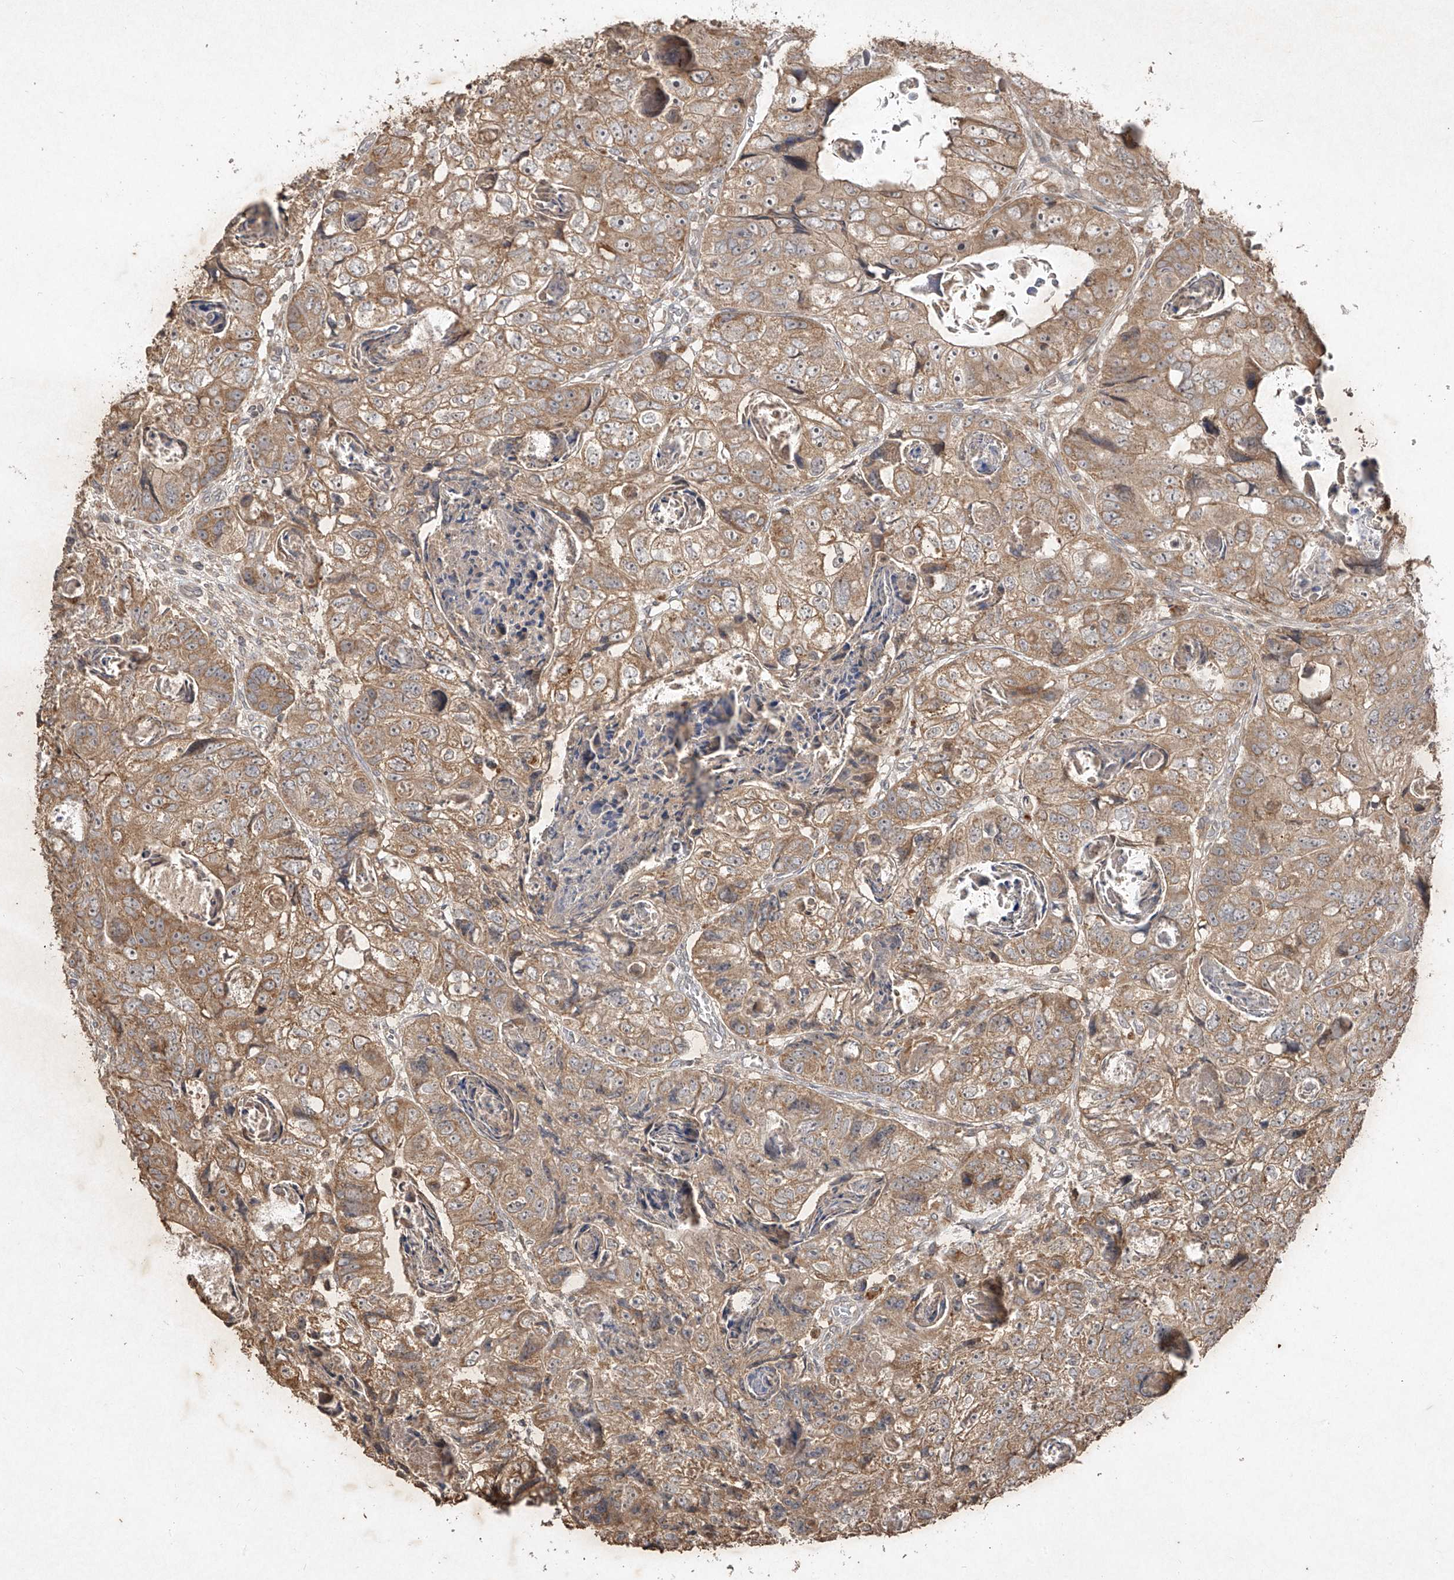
{"staining": {"intensity": "moderate", "quantity": ">75%", "location": "cytoplasmic/membranous"}, "tissue": "colorectal cancer", "cell_type": "Tumor cells", "image_type": "cancer", "snomed": [{"axis": "morphology", "description": "Adenocarcinoma, NOS"}, {"axis": "topography", "description": "Rectum"}], "caption": "Colorectal adenocarcinoma tissue reveals moderate cytoplasmic/membranous positivity in about >75% of tumor cells (IHC, brightfield microscopy, high magnification).", "gene": "ABCD3", "patient": {"sex": "male", "age": 59}}